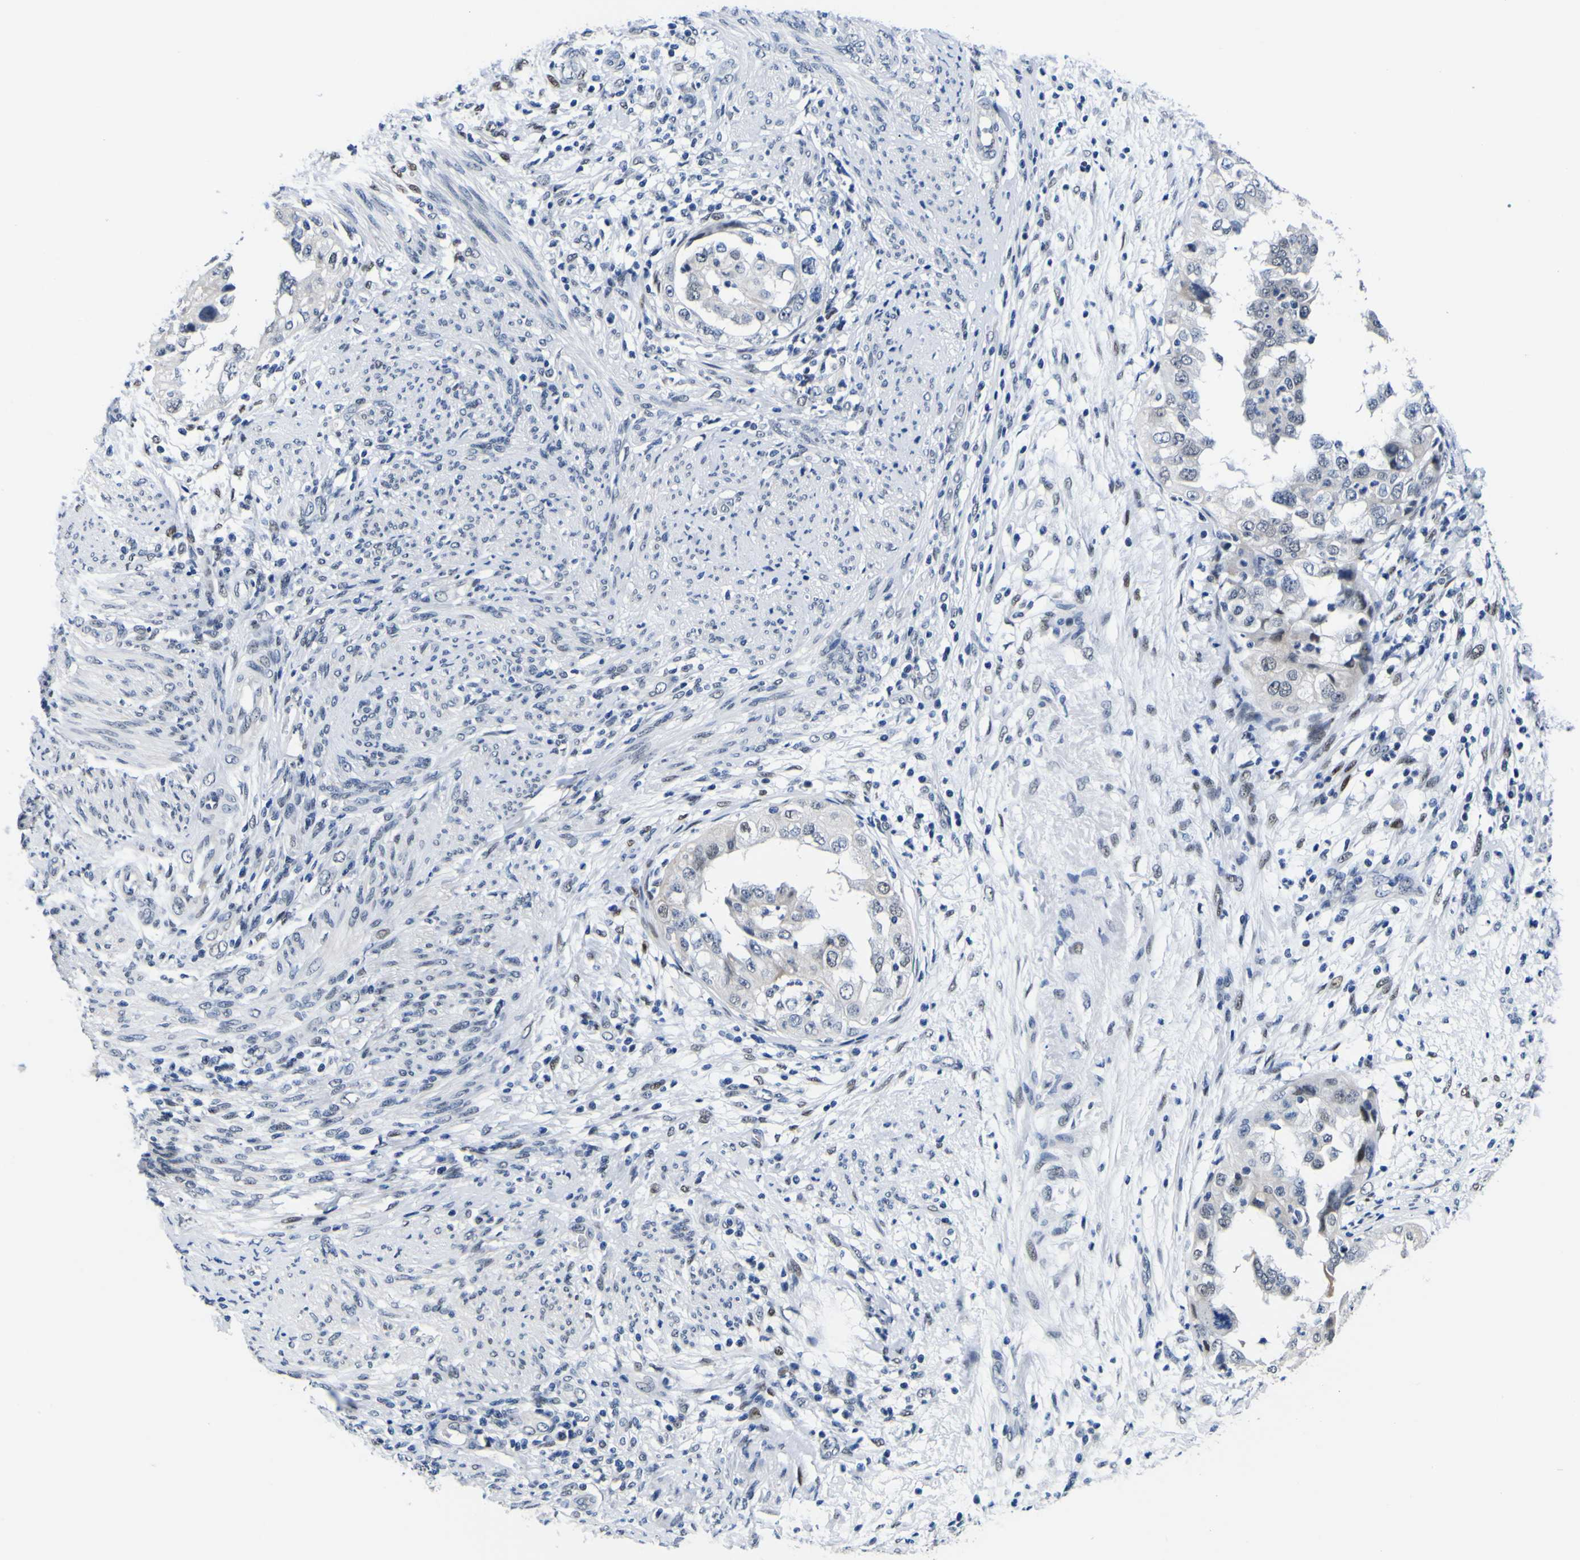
{"staining": {"intensity": "negative", "quantity": "none", "location": "none"}, "tissue": "endometrial cancer", "cell_type": "Tumor cells", "image_type": "cancer", "snomed": [{"axis": "morphology", "description": "Adenocarcinoma, NOS"}, {"axis": "topography", "description": "Endometrium"}], "caption": "This is a histopathology image of immunohistochemistry staining of endometrial adenocarcinoma, which shows no positivity in tumor cells.", "gene": "CUL4B", "patient": {"sex": "female", "age": 85}}